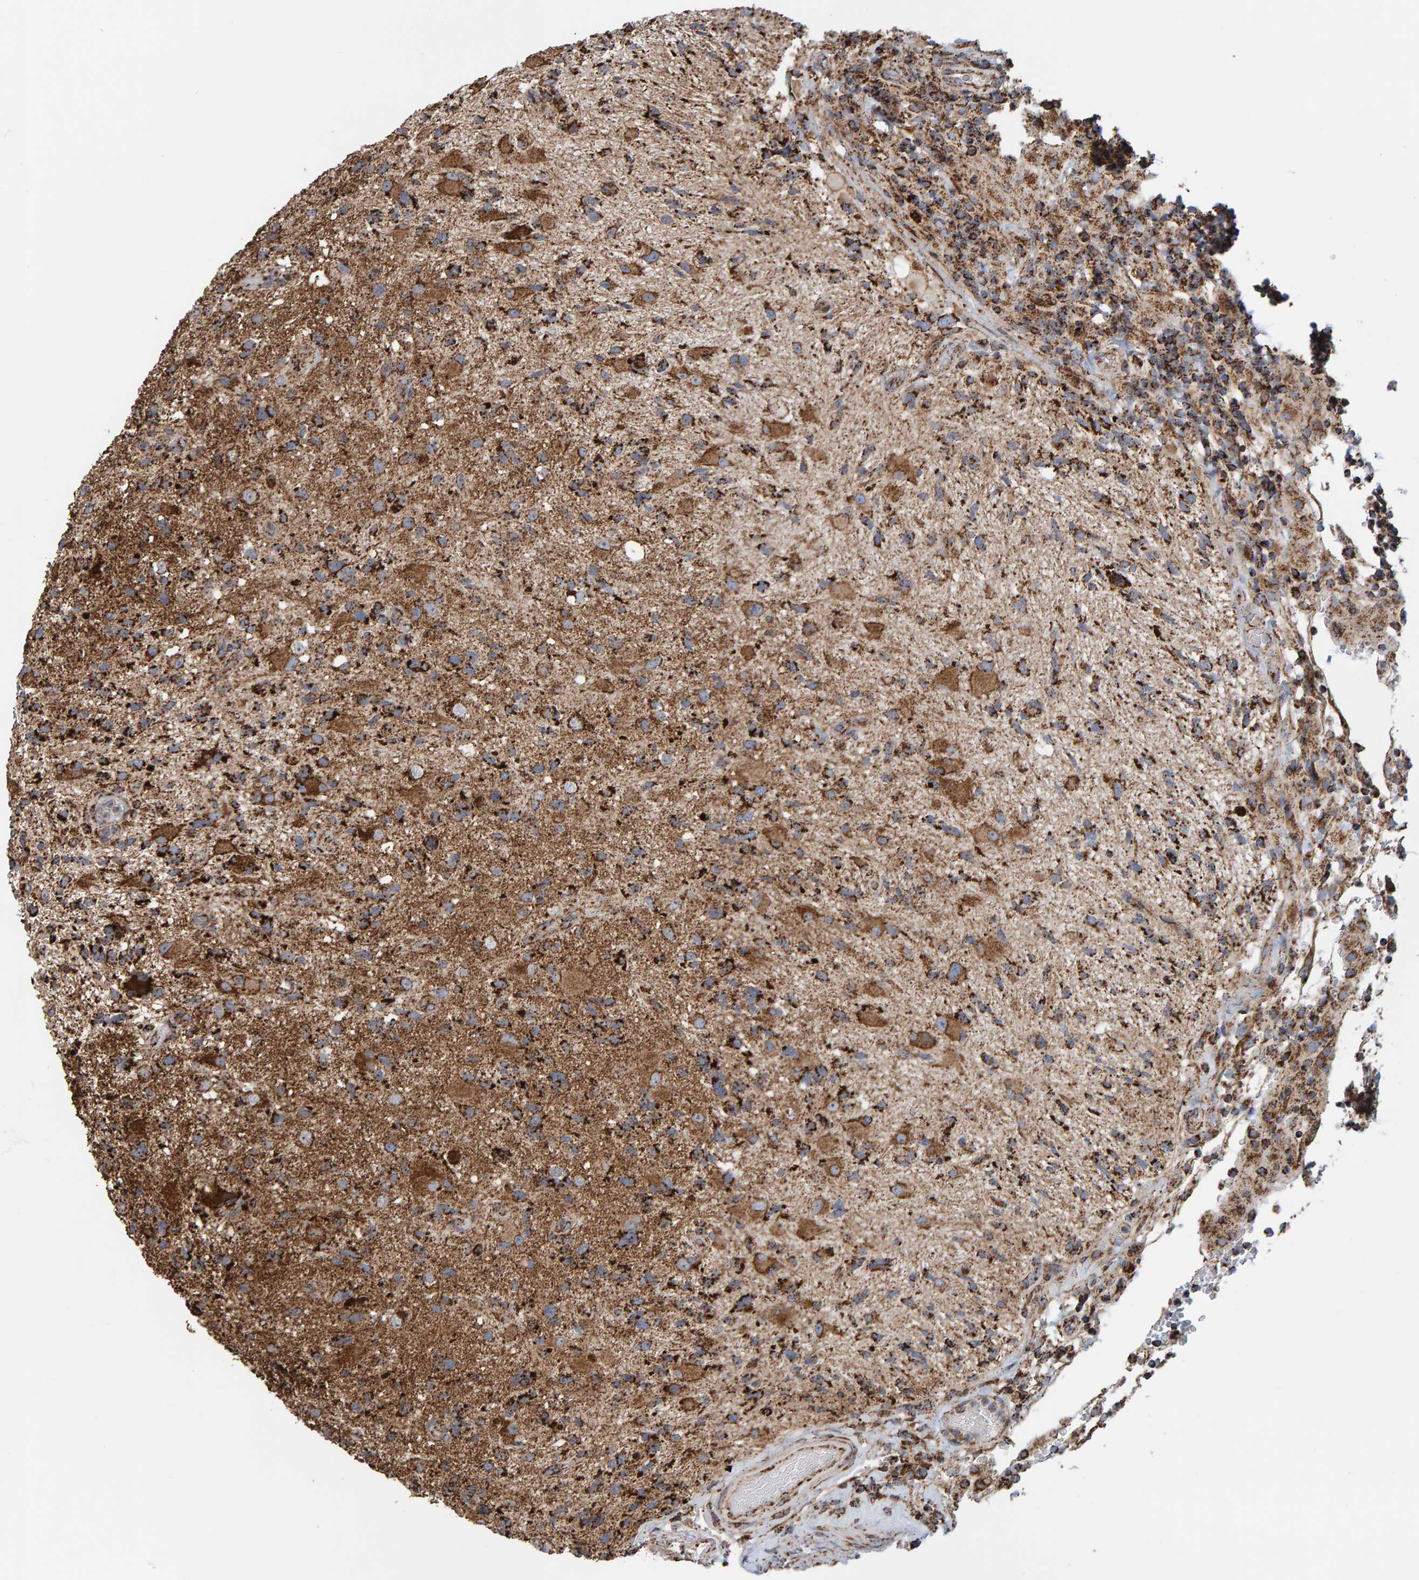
{"staining": {"intensity": "strong", "quantity": "25%-75%", "location": "cytoplasmic/membranous"}, "tissue": "glioma", "cell_type": "Tumor cells", "image_type": "cancer", "snomed": [{"axis": "morphology", "description": "Glioma, malignant, High grade"}, {"axis": "topography", "description": "Brain"}], "caption": "Protein staining of glioma tissue demonstrates strong cytoplasmic/membranous expression in about 25%-75% of tumor cells.", "gene": "MRPL45", "patient": {"sex": "male", "age": 33}}